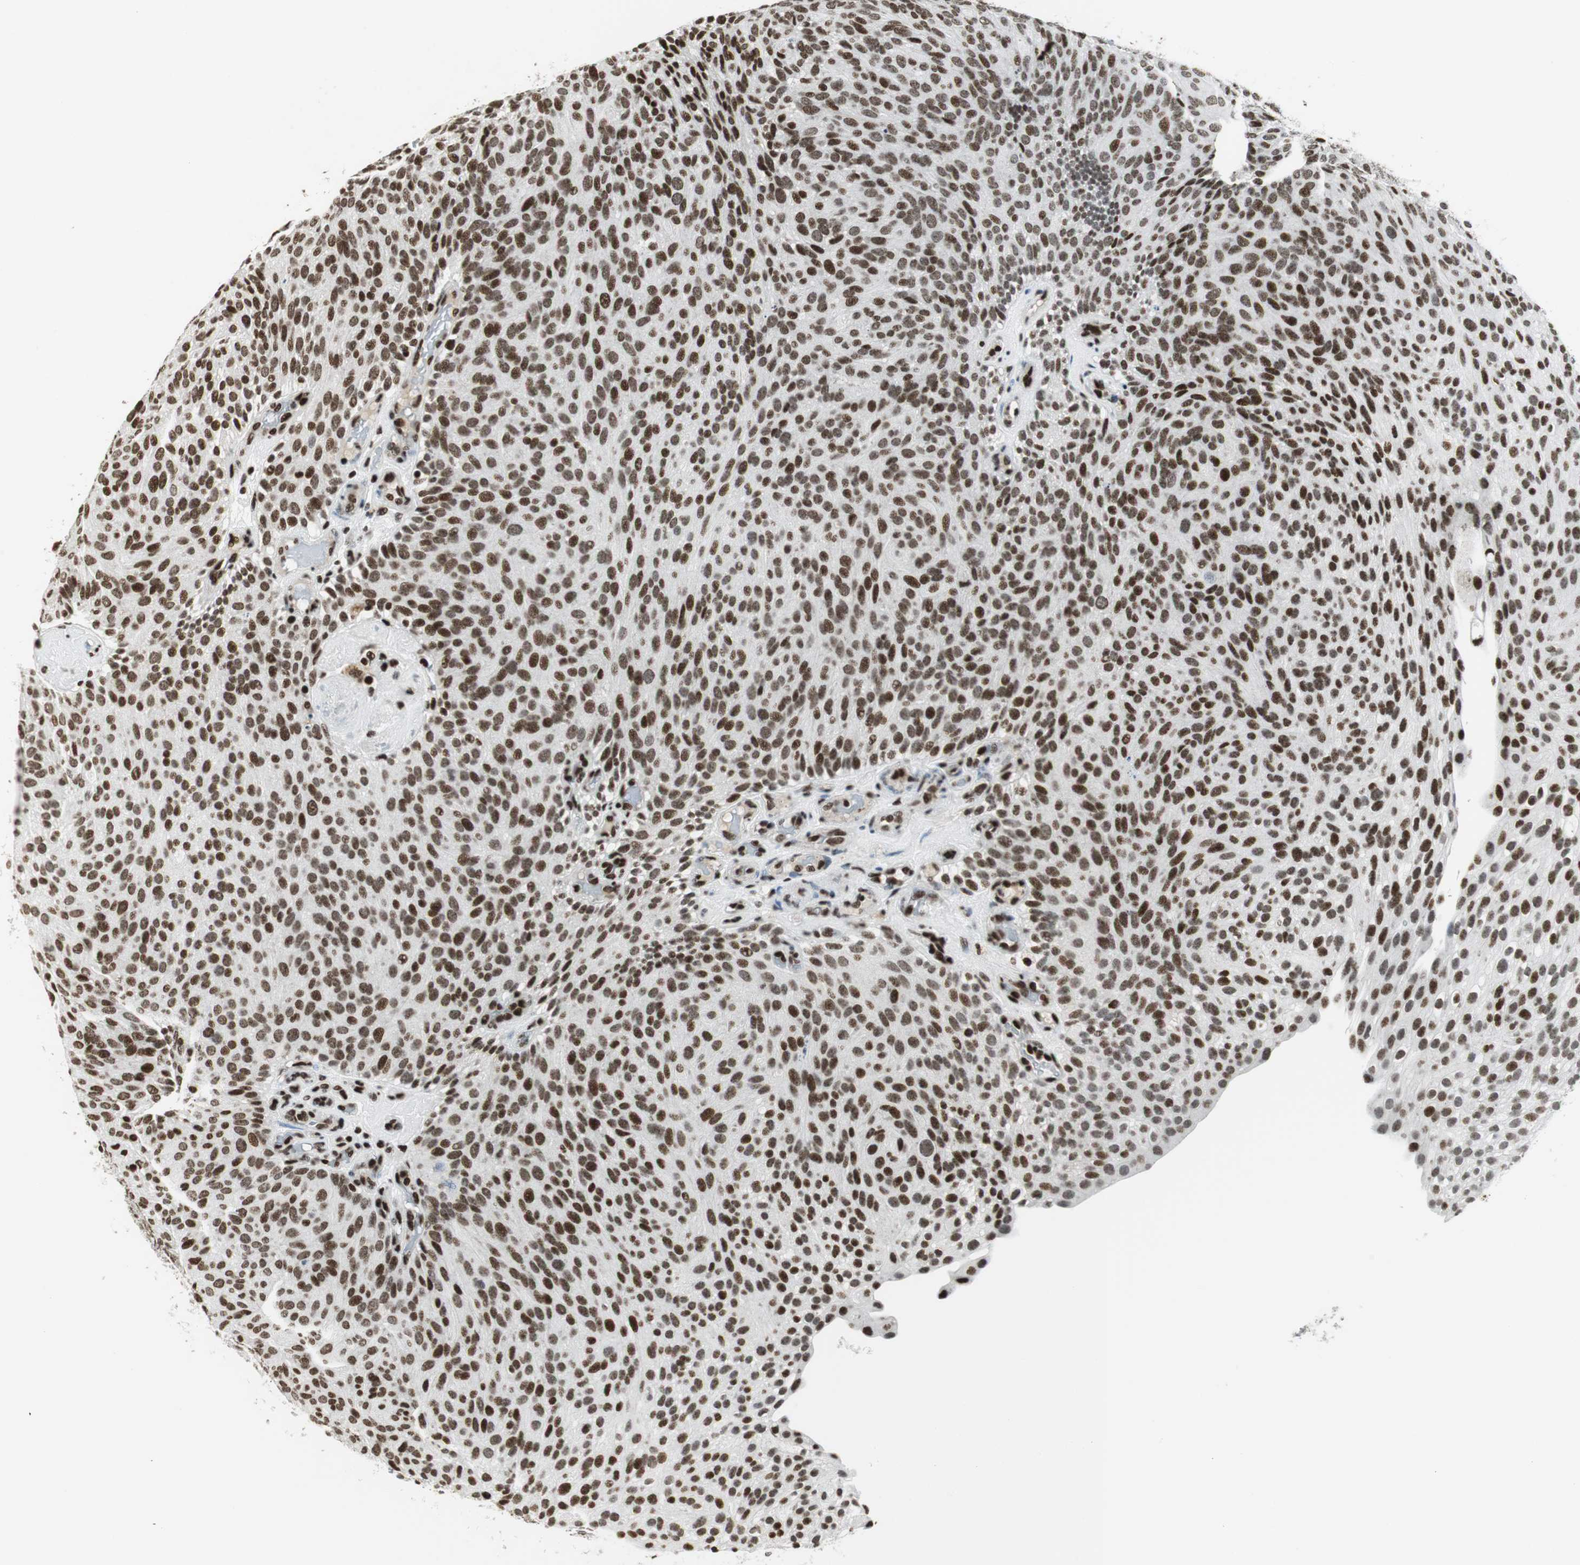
{"staining": {"intensity": "strong", "quantity": ">75%", "location": "nuclear"}, "tissue": "urothelial cancer", "cell_type": "Tumor cells", "image_type": "cancer", "snomed": [{"axis": "morphology", "description": "Urothelial carcinoma, Low grade"}, {"axis": "topography", "description": "Urinary bladder"}], "caption": "IHC of urothelial carcinoma (low-grade) displays high levels of strong nuclear positivity in about >75% of tumor cells.", "gene": "RBBP4", "patient": {"sex": "male", "age": 78}}